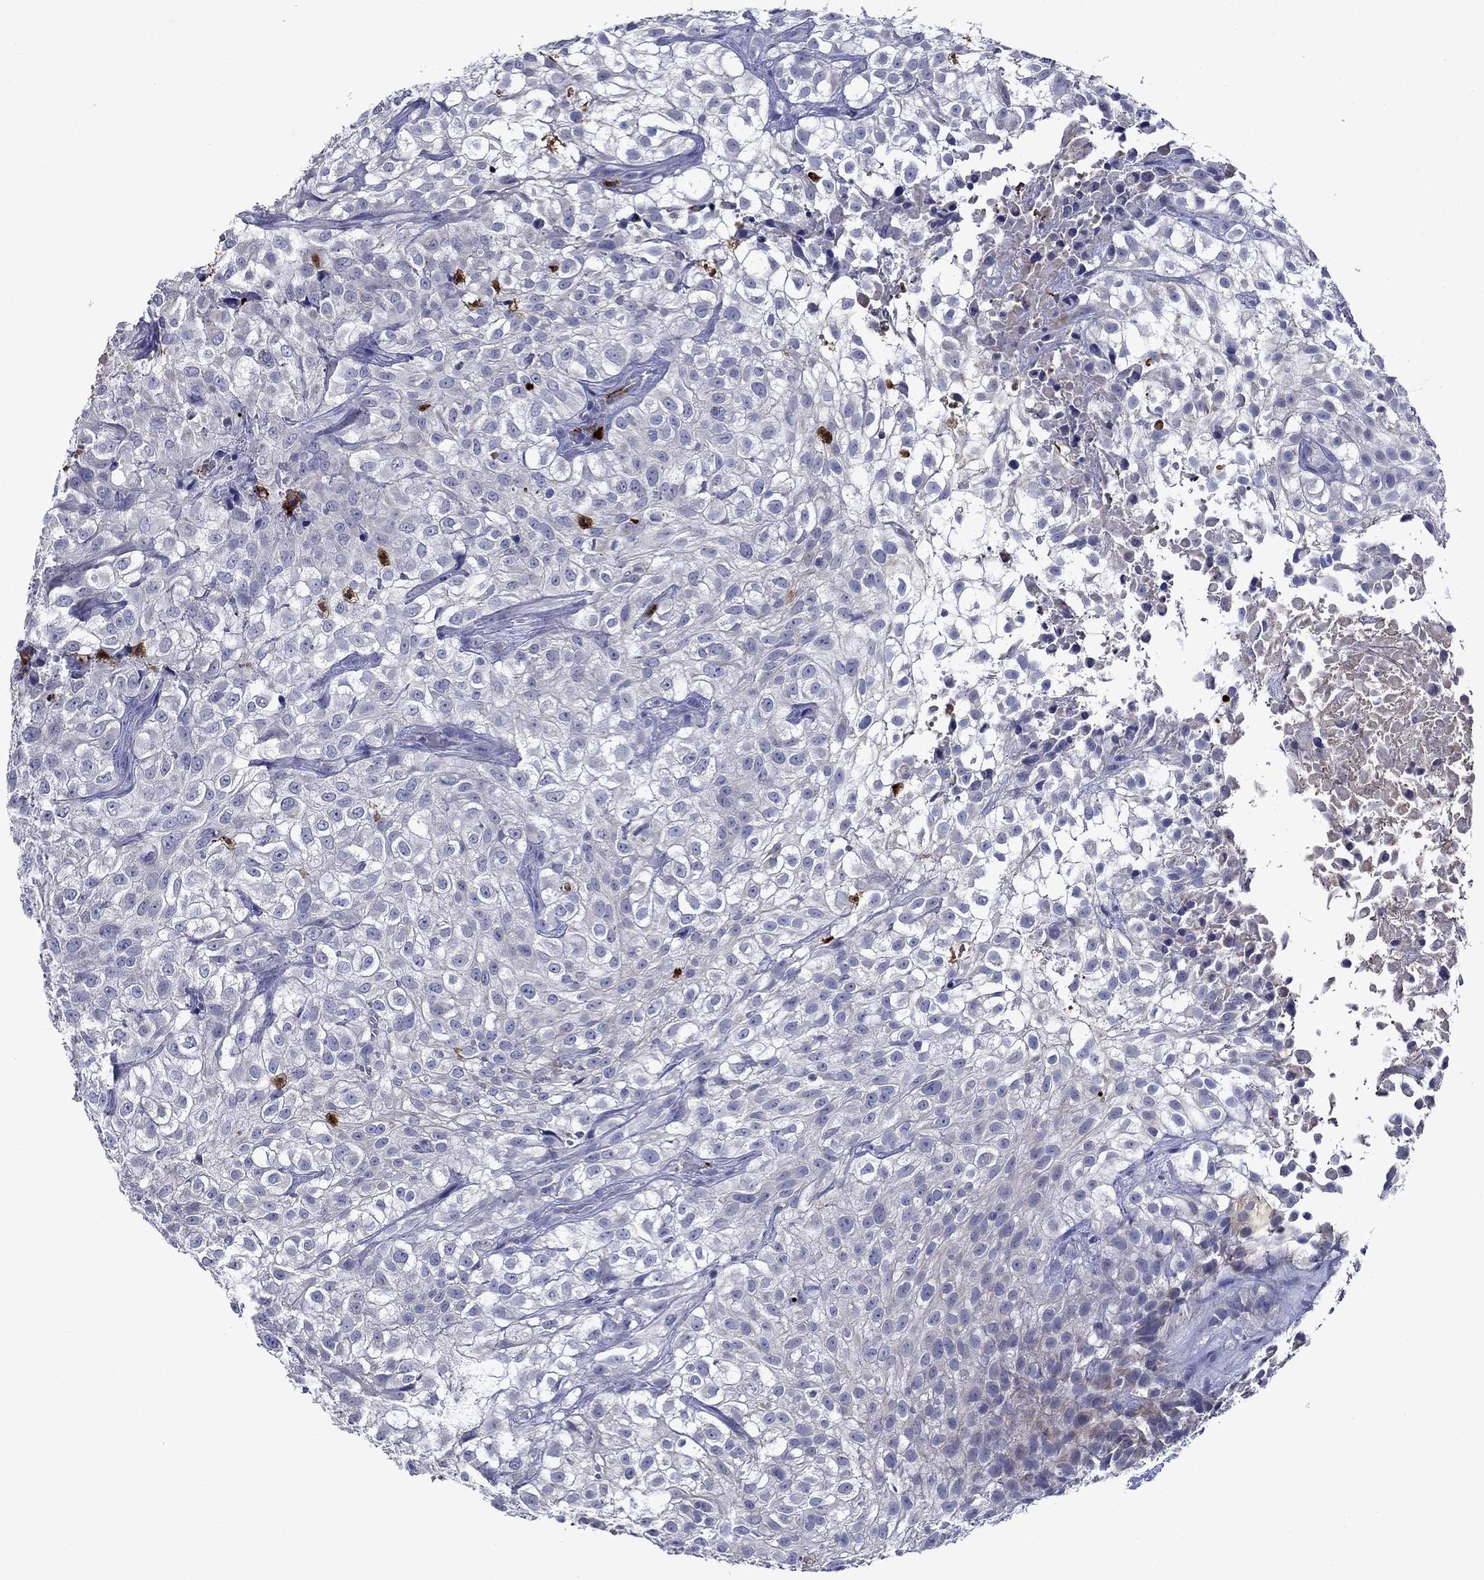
{"staining": {"intensity": "negative", "quantity": "none", "location": "none"}, "tissue": "urothelial cancer", "cell_type": "Tumor cells", "image_type": "cancer", "snomed": [{"axis": "morphology", "description": "Urothelial carcinoma, High grade"}, {"axis": "topography", "description": "Urinary bladder"}], "caption": "High-grade urothelial carcinoma stained for a protein using immunohistochemistry demonstrates no expression tumor cells.", "gene": "IRF5", "patient": {"sex": "male", "age": 56}}